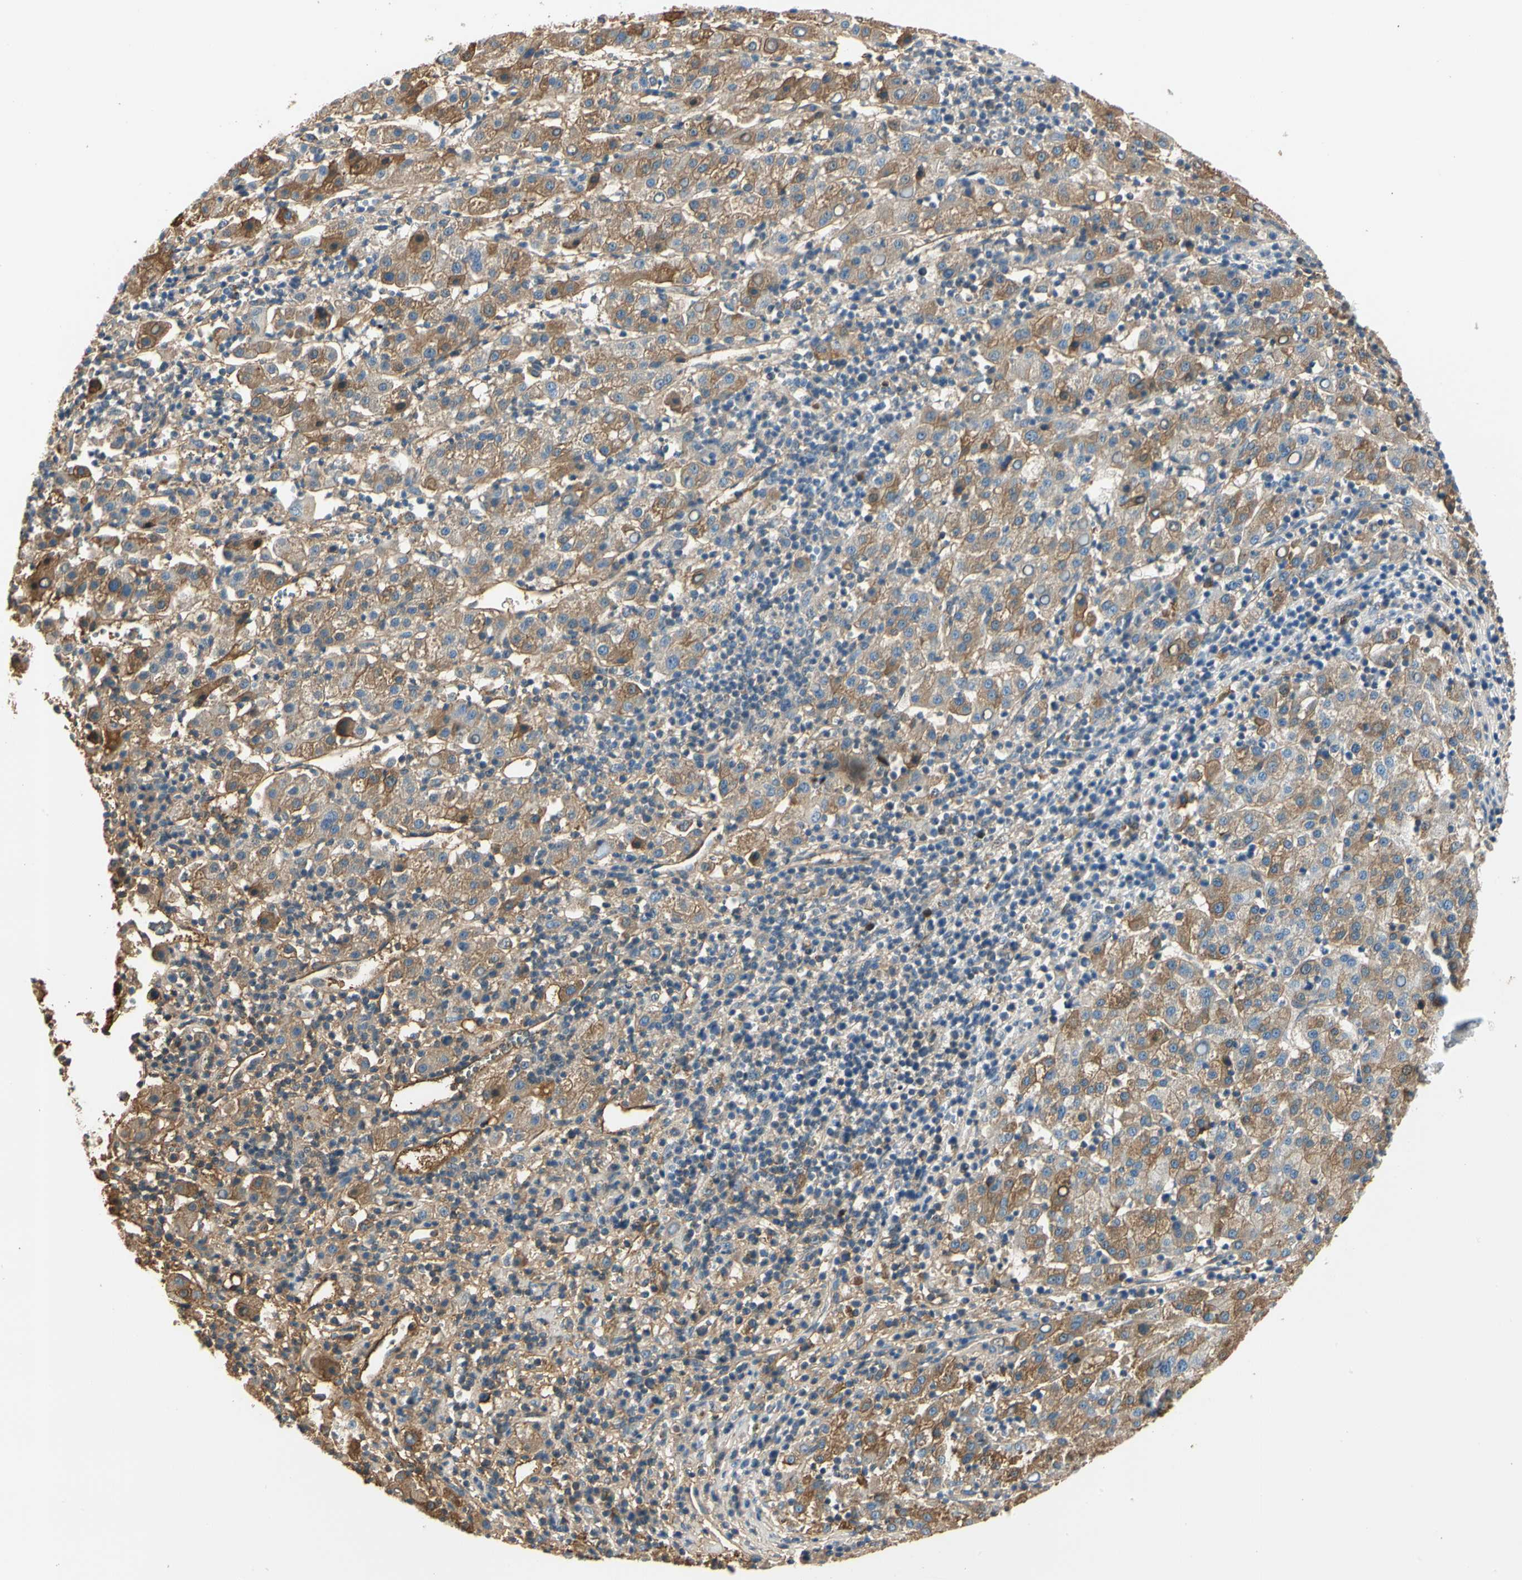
{"staining": {"intensity": "moderate", "quantity": ">75%", "location": "cytoplasmic/membranous"}, "tissue": "liver cancer", "cell_type": "Tumor cells", "image_type": "cancer", "snomed": [{"axis": "morphology", "description": "Carcinoma, Hepatocellular, NOS"}, {"axis": "topography", "description": "Liver"}], "caption": "Brown immunohistochemical staining in liver cancer (hepatocellular carcinoma) reveals moderate cytoplasmic/membranous positivity in about >75% of tumor cells.", "gene": "LAMB3", "patient": {"sex": "female", "age": 58}}